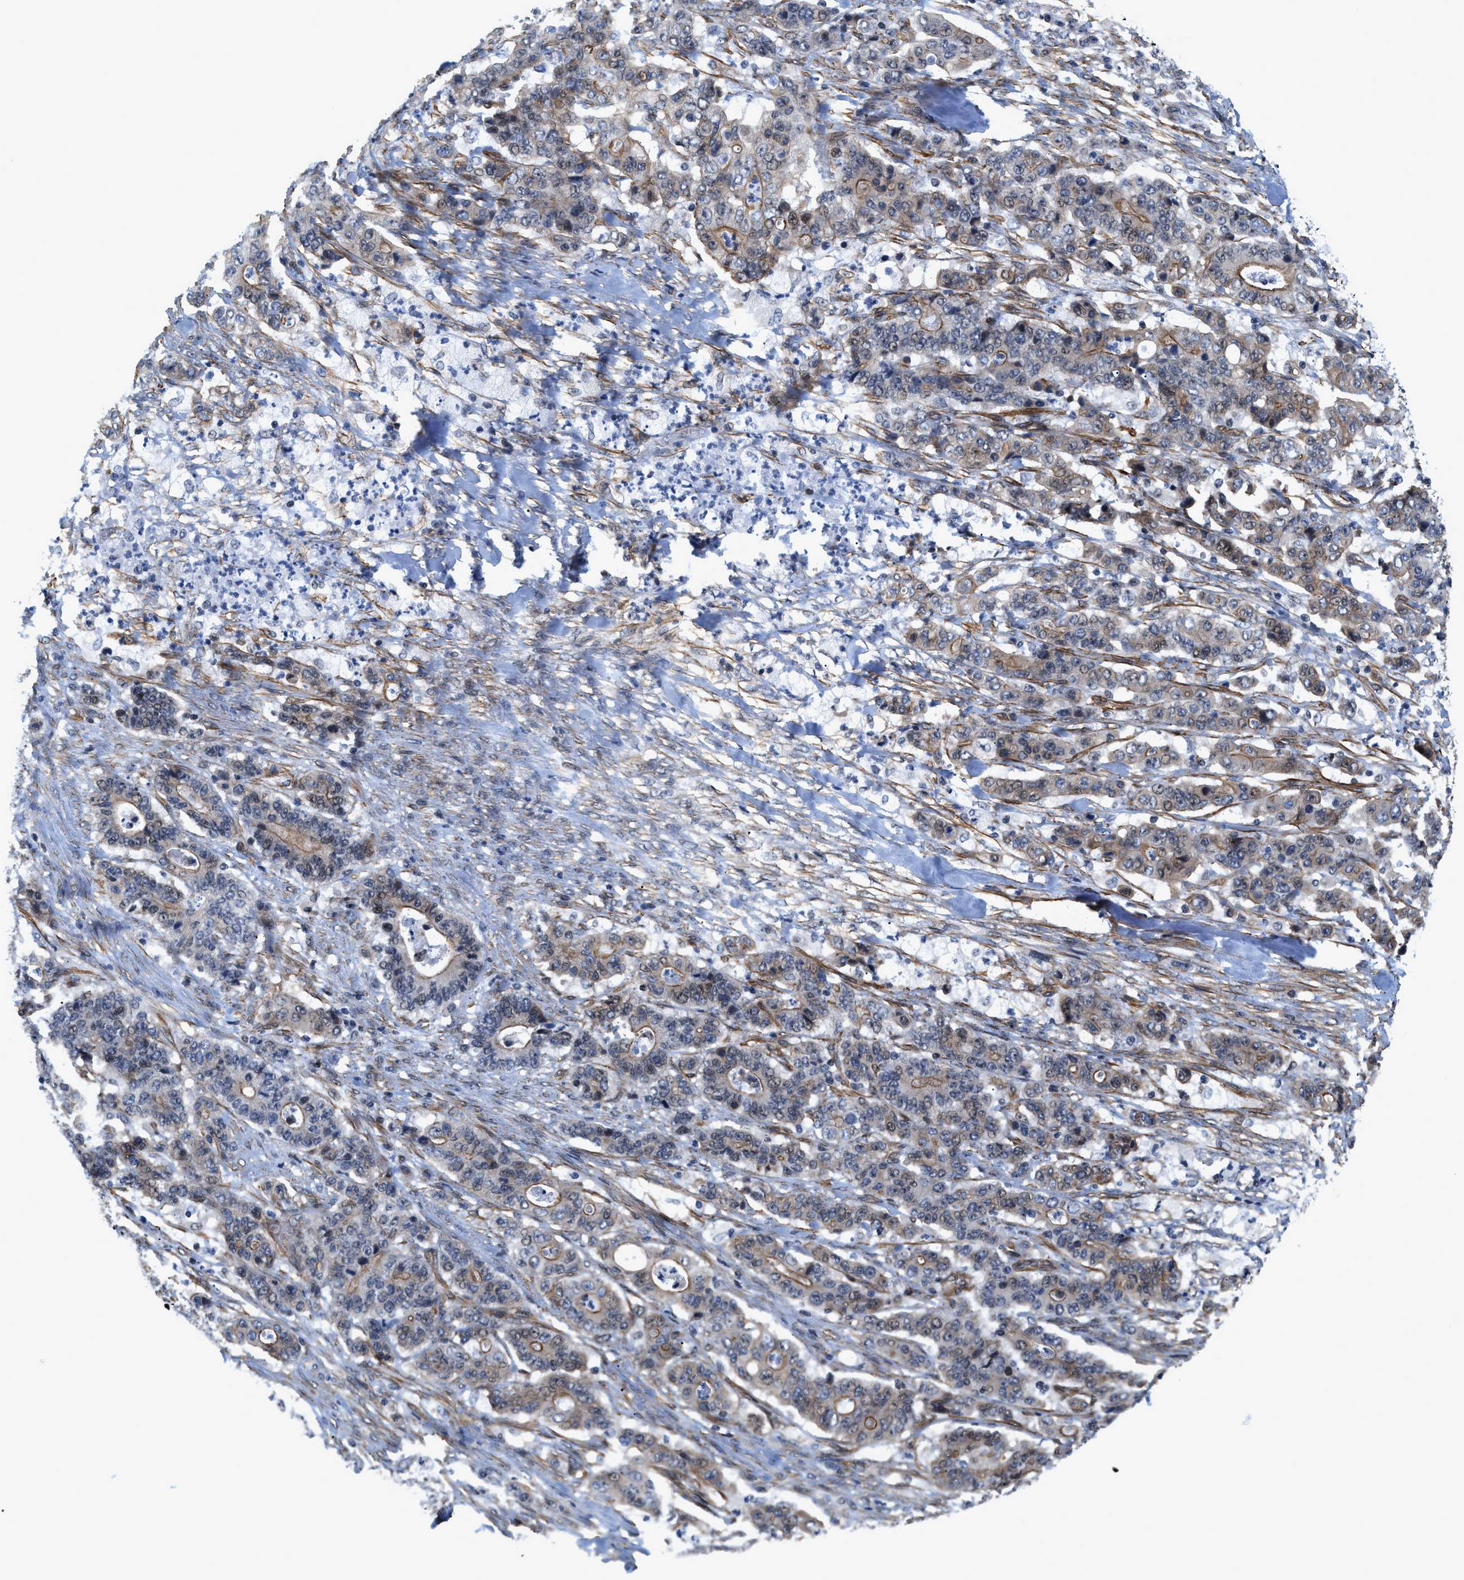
{"staining": {"intensity": "weak", "quantity": "<25%", "location": "cytoplasmic/membranous"}, "tissue": "stomach cancer", "cell_type": "Tumor cells", "image_type": "cancer", "snomed": [{"axis": "morphology", "description": "Adenocarcinoma, NOS"}, {"axis": "topography", "description": "Stomach"}], "caption": "Stomach cancer was stained to show a protein in brown. There is no significant expression in tumor cells.", "gene": "GPRASP2", "patient": {"sex": "female", "age": 73}}